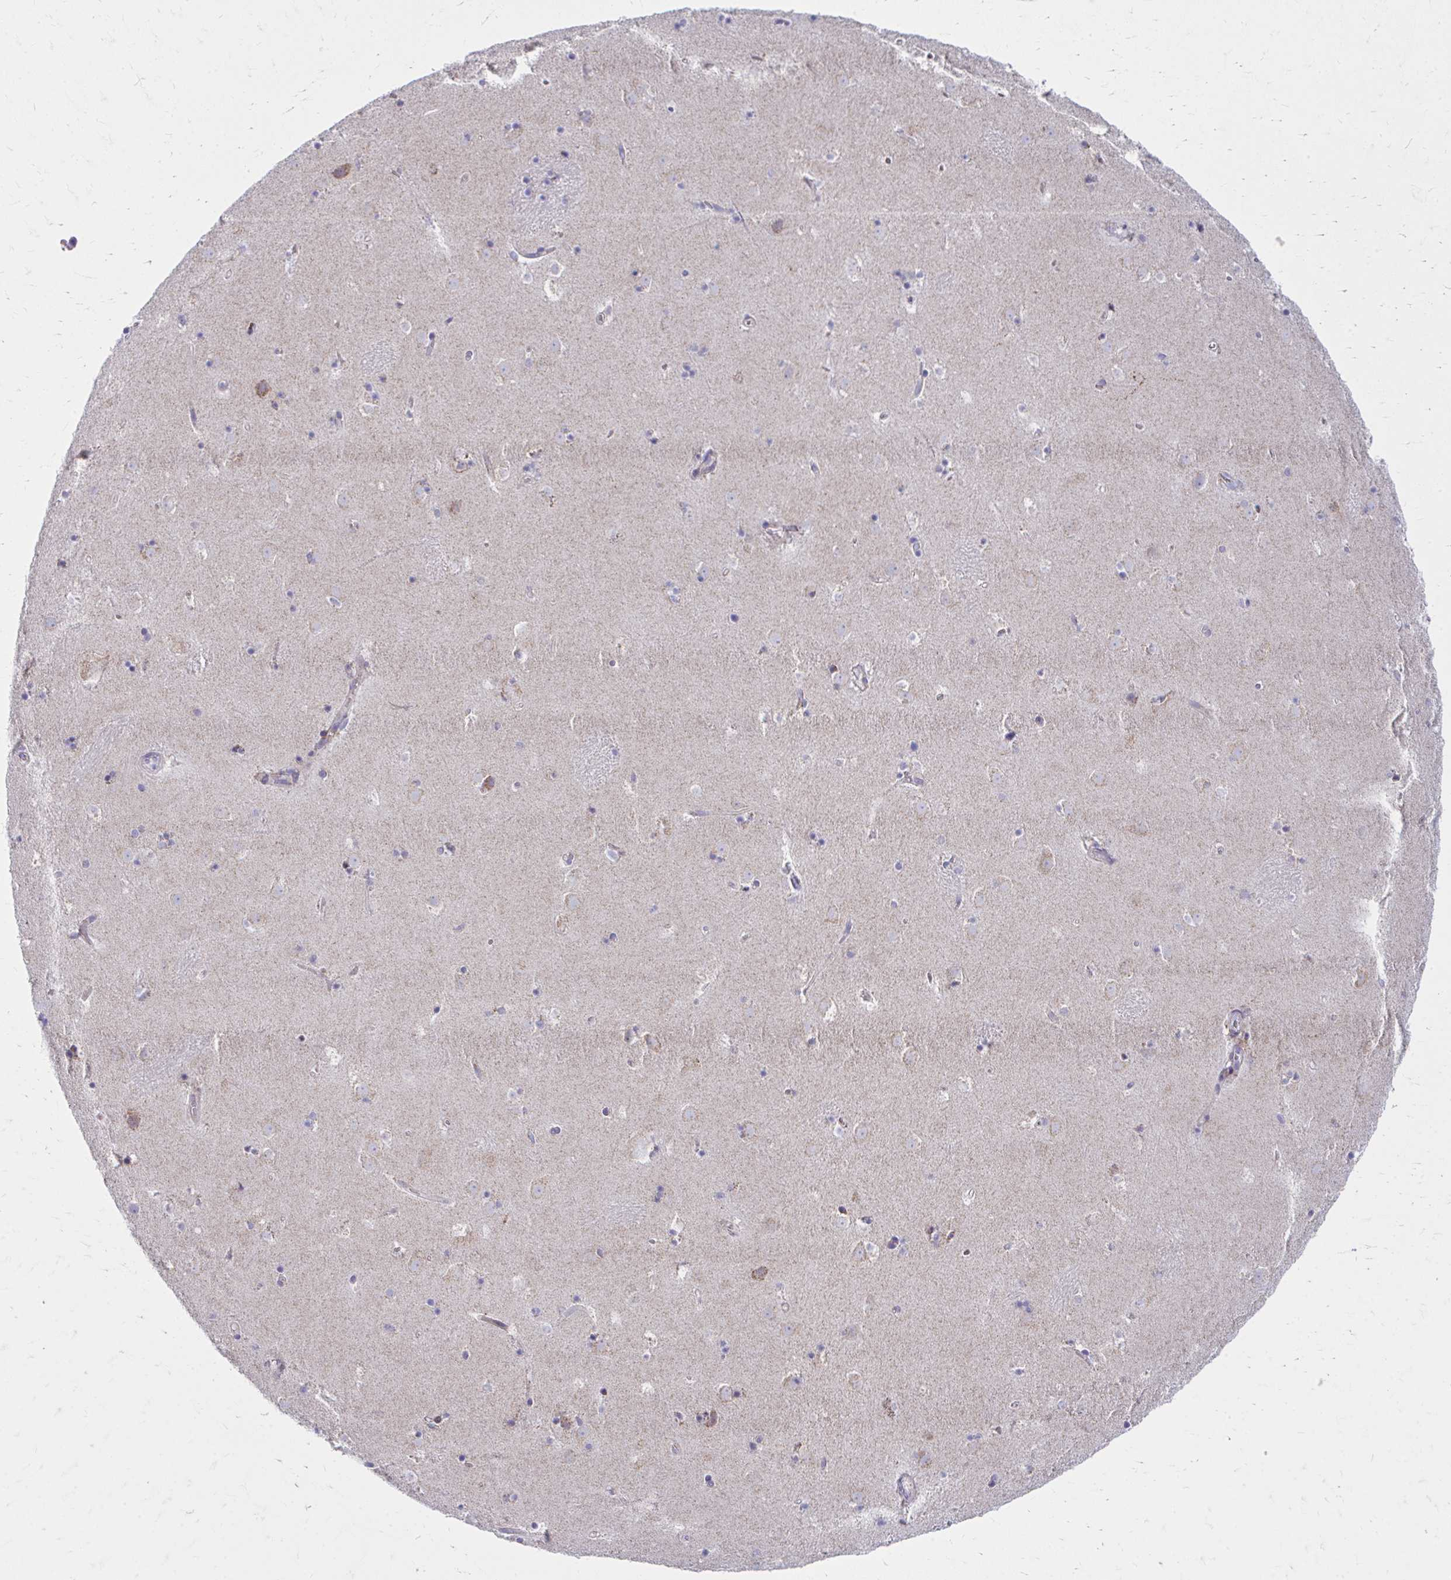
{"staining": {"intensity": "negative", "quantity": "none", "location": "none"}, "tissue": "caudate", "cell_type": "Glial cells", "image_type": "normal", "snomed": [{"axis": "morphology", "description": "Normal tissue, NOS"}, {"axis": "topography", "description": "Lateral ventricle wall"}], "caption": "The immunohistochemistry (IHC) micrograph has no significant staining in glial cells of caudate.", "gene": "MRPL19", "patient": {"sex": "male", "age": 37}}